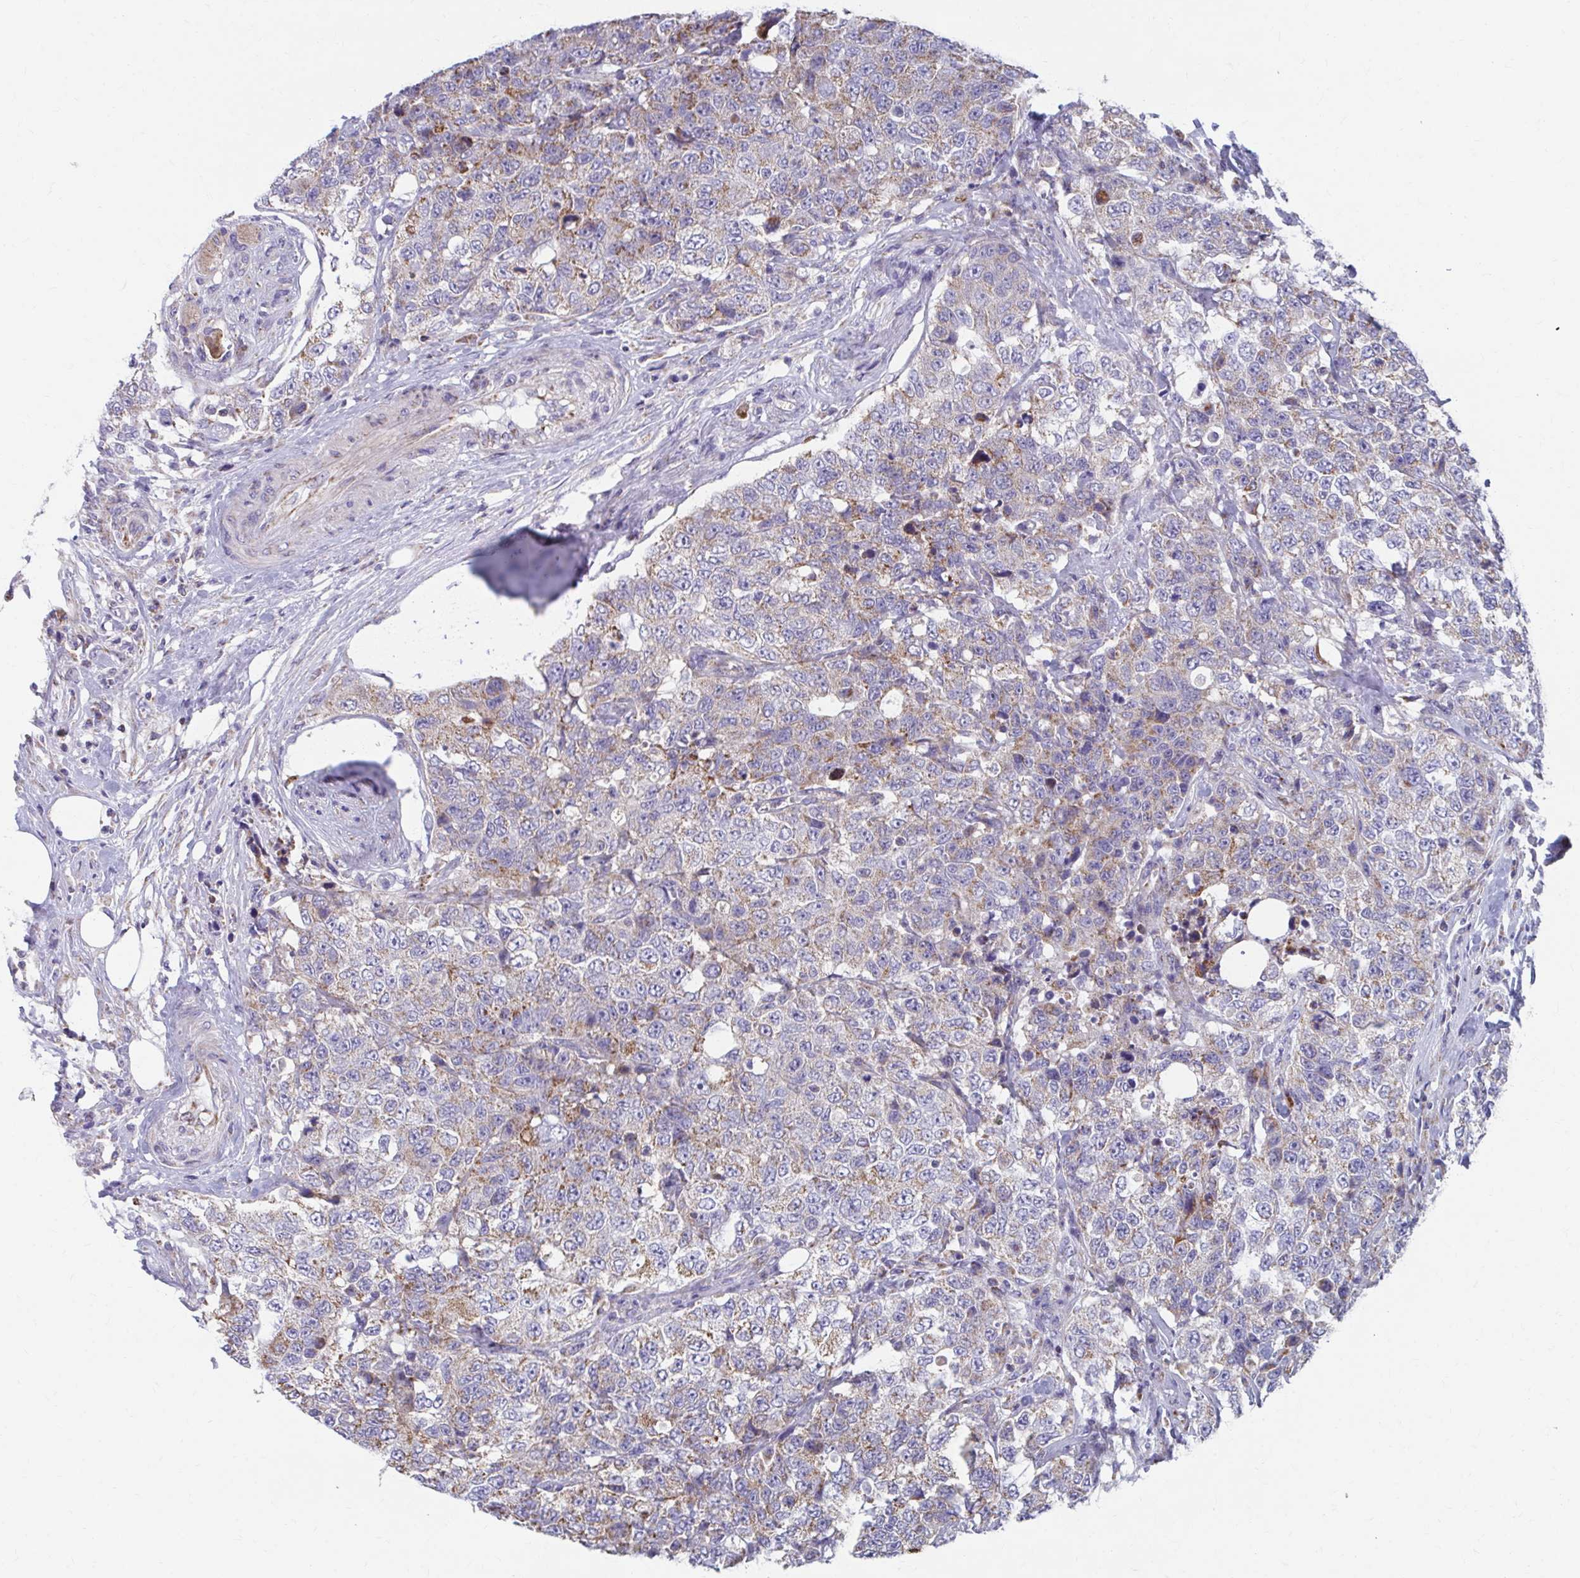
{"staining": {"intensity": "weak", "quantity": "25%-75%", "location": "cytoplasmic/membranous"}, "tissue": "urothelial cancer", "cell_type": "Tumor cells", "image_type": "cancer", "snomed": [{"axis": "morphology", "description": "Urothelial carcinoma, High grade"}, {"axis": "topography", "description": "Urinary bladder"}], "caption": "Weak cytoplasmic/membranous staining is identified in about 25%-75% of tumor cells in urothelial cancer.", "gene": "RCC1L", "patient": {"sex": "female", "age": 78}}